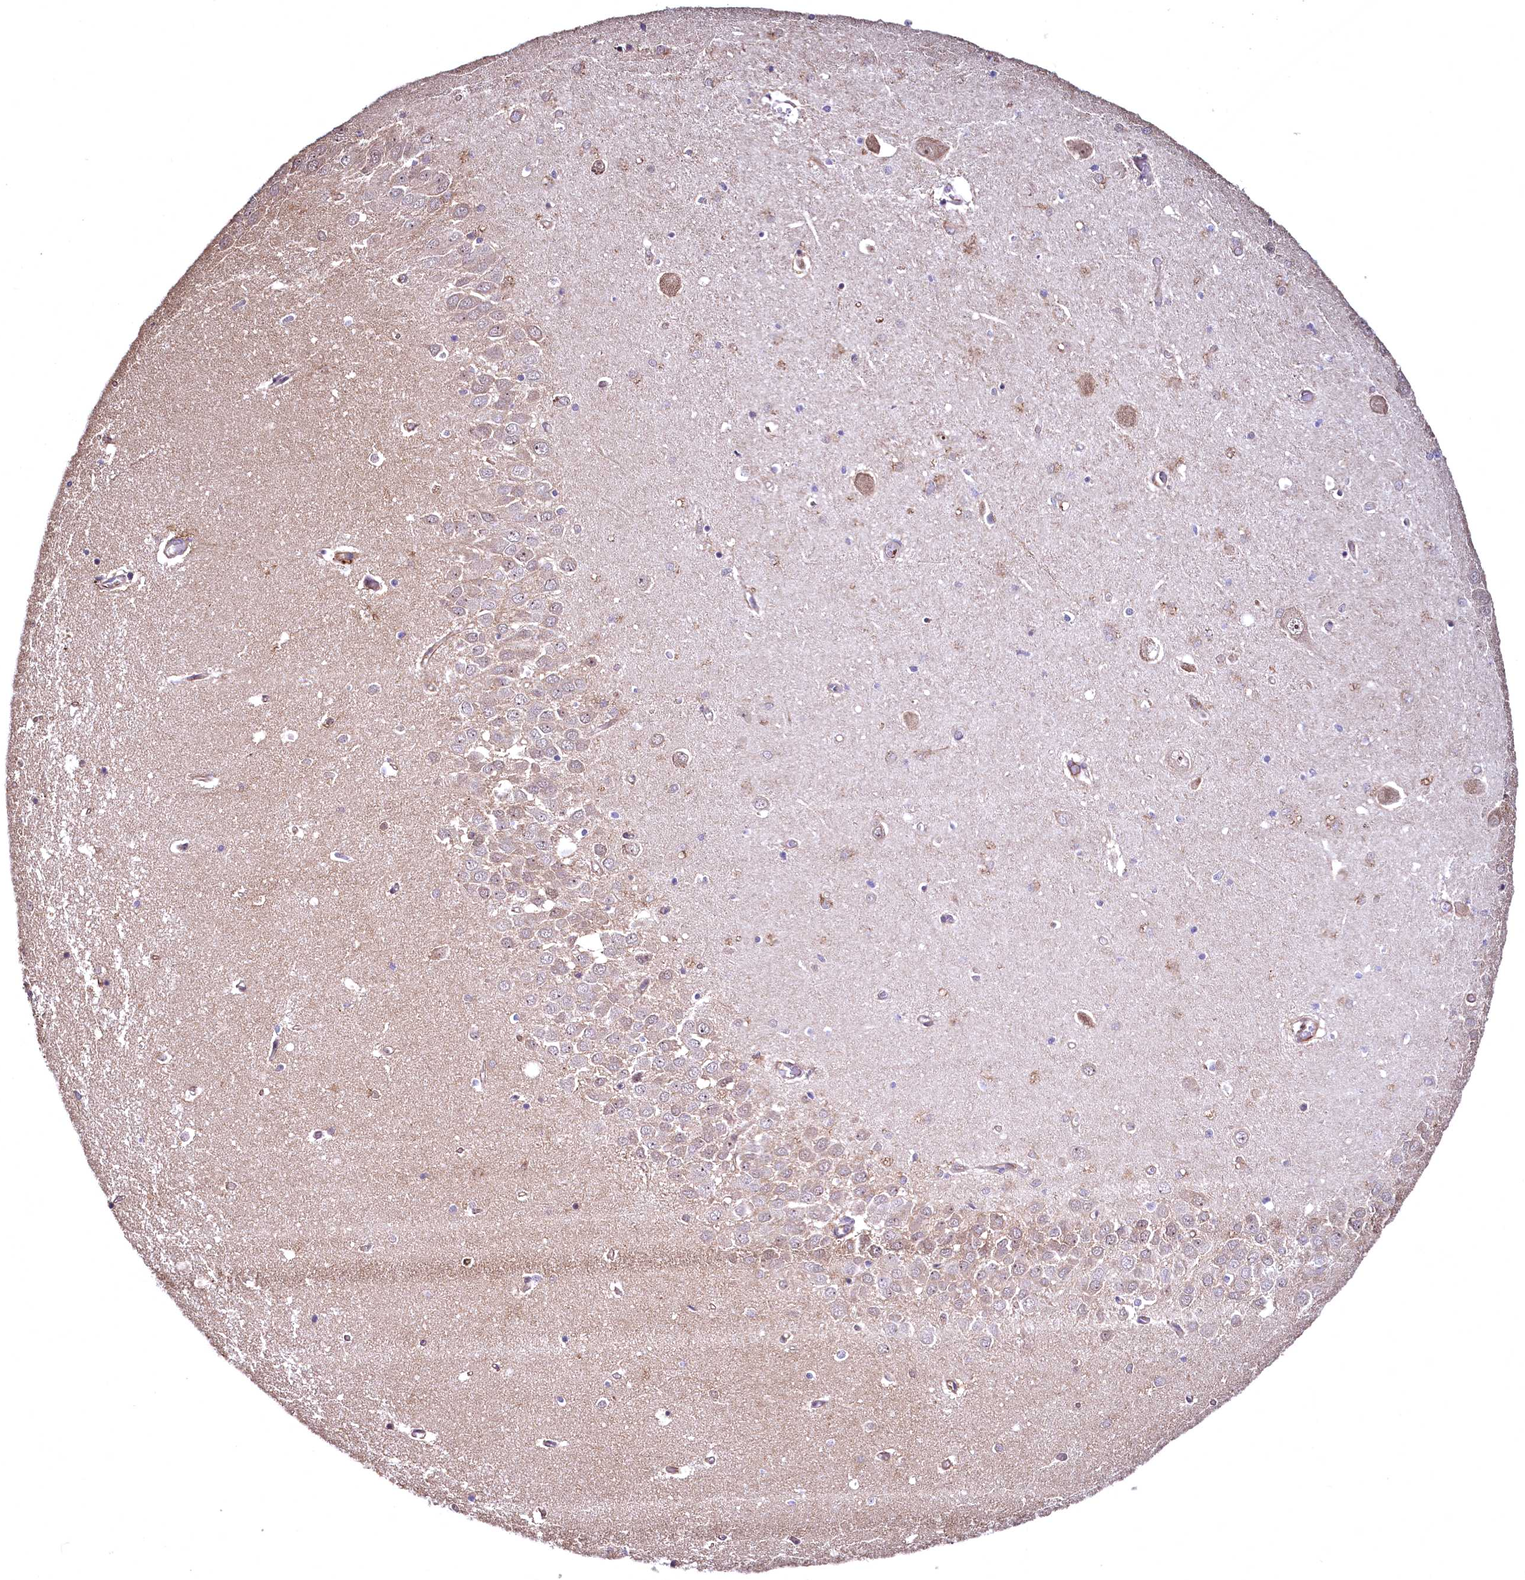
{"staining": {"intensity": "moderate", "quantity": "<25%", "location": "nuclear"}, "tissue": "hippocampus", "cell_type": "Glial cells", "image_type": "normal", "snomed": [{"axis": "morphology", "description": "Normal tissue, NOS"}, {"axis": "topography", "description": "Hippocampus"}], "caption": "Protein analysis of unremarkable hippocampus exhibits moderate nuclear expression in approximately <25% of glial cells. (DAB IHC with brightfield microscopy, high magnification).", "gene": "TBCEL", "patient": {"sex": "male", "age": 70}}